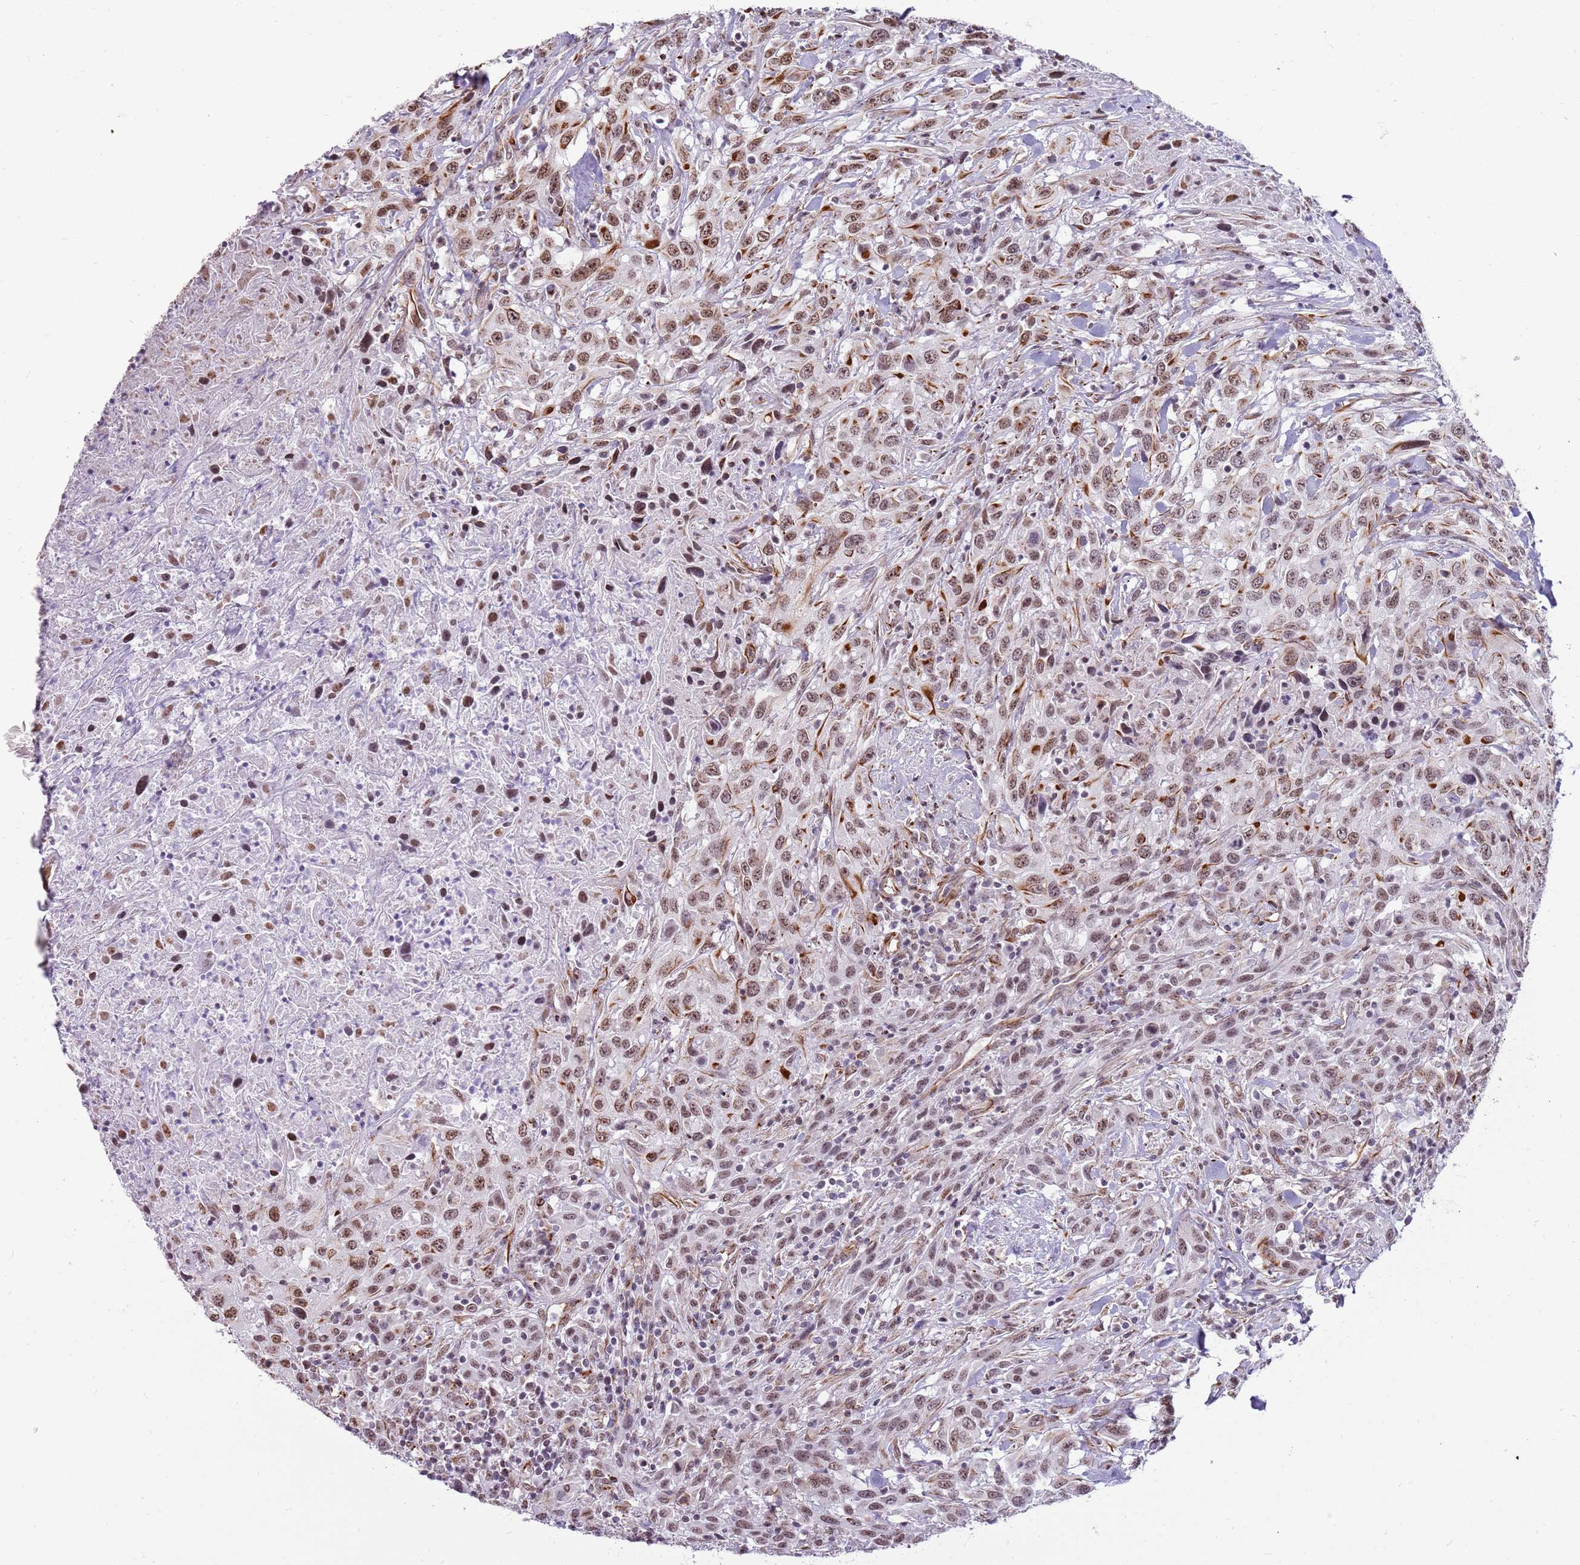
{"staining": {"intensity": "moderate", "quantity": "25%-75%", "location": "nuclear"}, "tissue": "urothelial cancer", "cell_type": "Tumor cells", "image_type": "cancer", "snomed": [{"axis": "morphology", "description": "Urothelial carcinoma, High grade"}, {"axis": "topography", "description": "Urinary bladder"}], "caption": "Urothelial cancer stained with a brown dye shows moderate nuclear positive staining in approximately 25%-75% of tumor cells.", "gene": "NBPF3", "patient": {"sex": "male", "age": 61}}